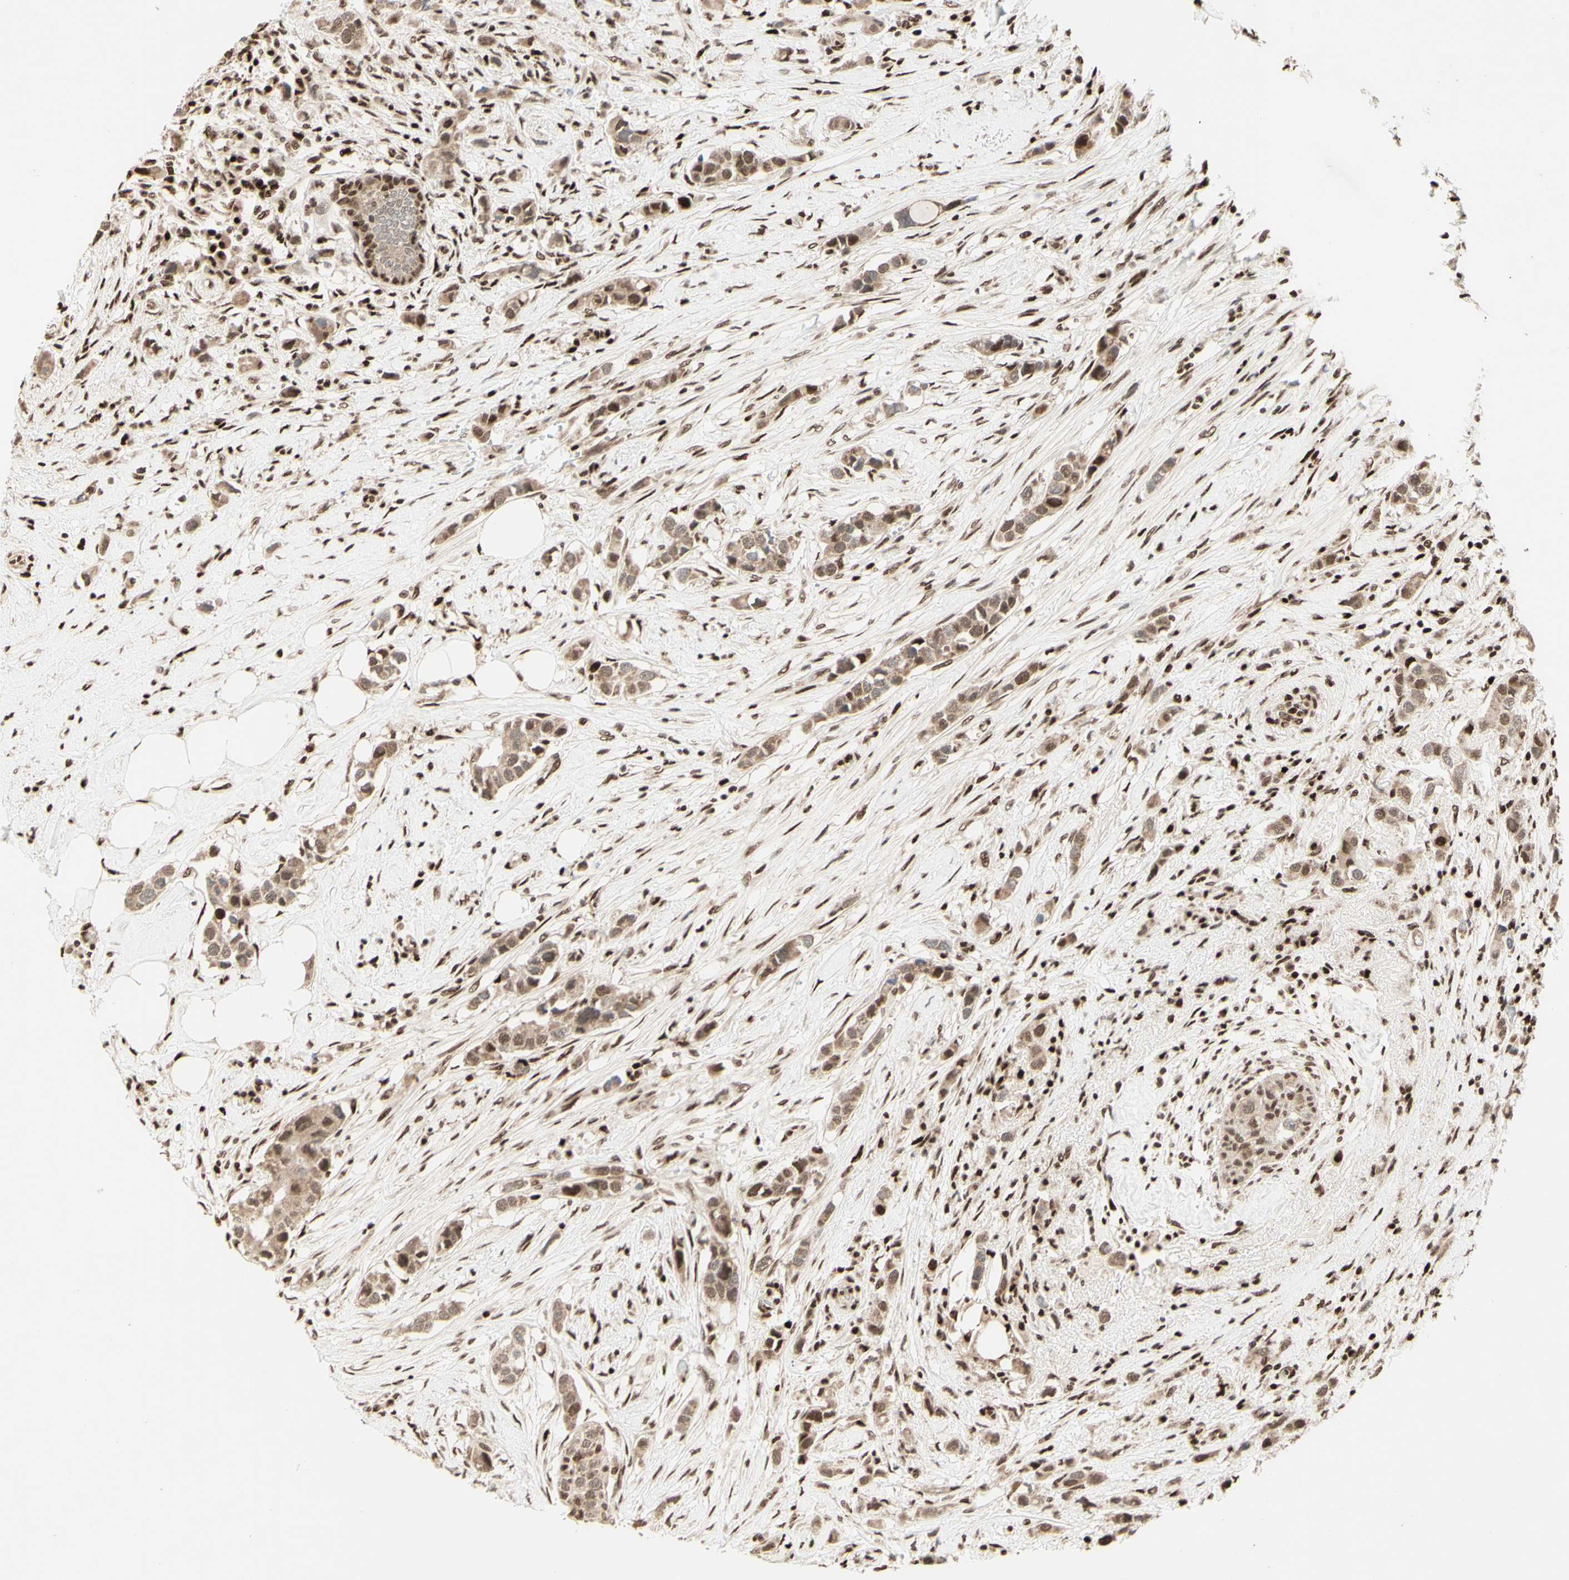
{"staining": {"intensity": "weak", "quantity": ">75%", "location": "cytoplasmic/membranous,nuclear"}, "tissue": "breast cancer", "cell_type": "Tumor cells", "image_type": "cancer", "snomed": [{"axis": "morphology", "description": "Normal tissue, NOS"}, {"axis": "morphology", "description": "Duct carcinoma"}, {"axis": "topography", "description": "Breast"}], "caption": "A low amount of weak cytoplasmic/membranous and nuclear staining is appreciated in about >75% of tumor cells in intraductal carcinoma (breast) tissue.", "gene": "NR3C1", "patient": {"sex": "female", "age": 50}}